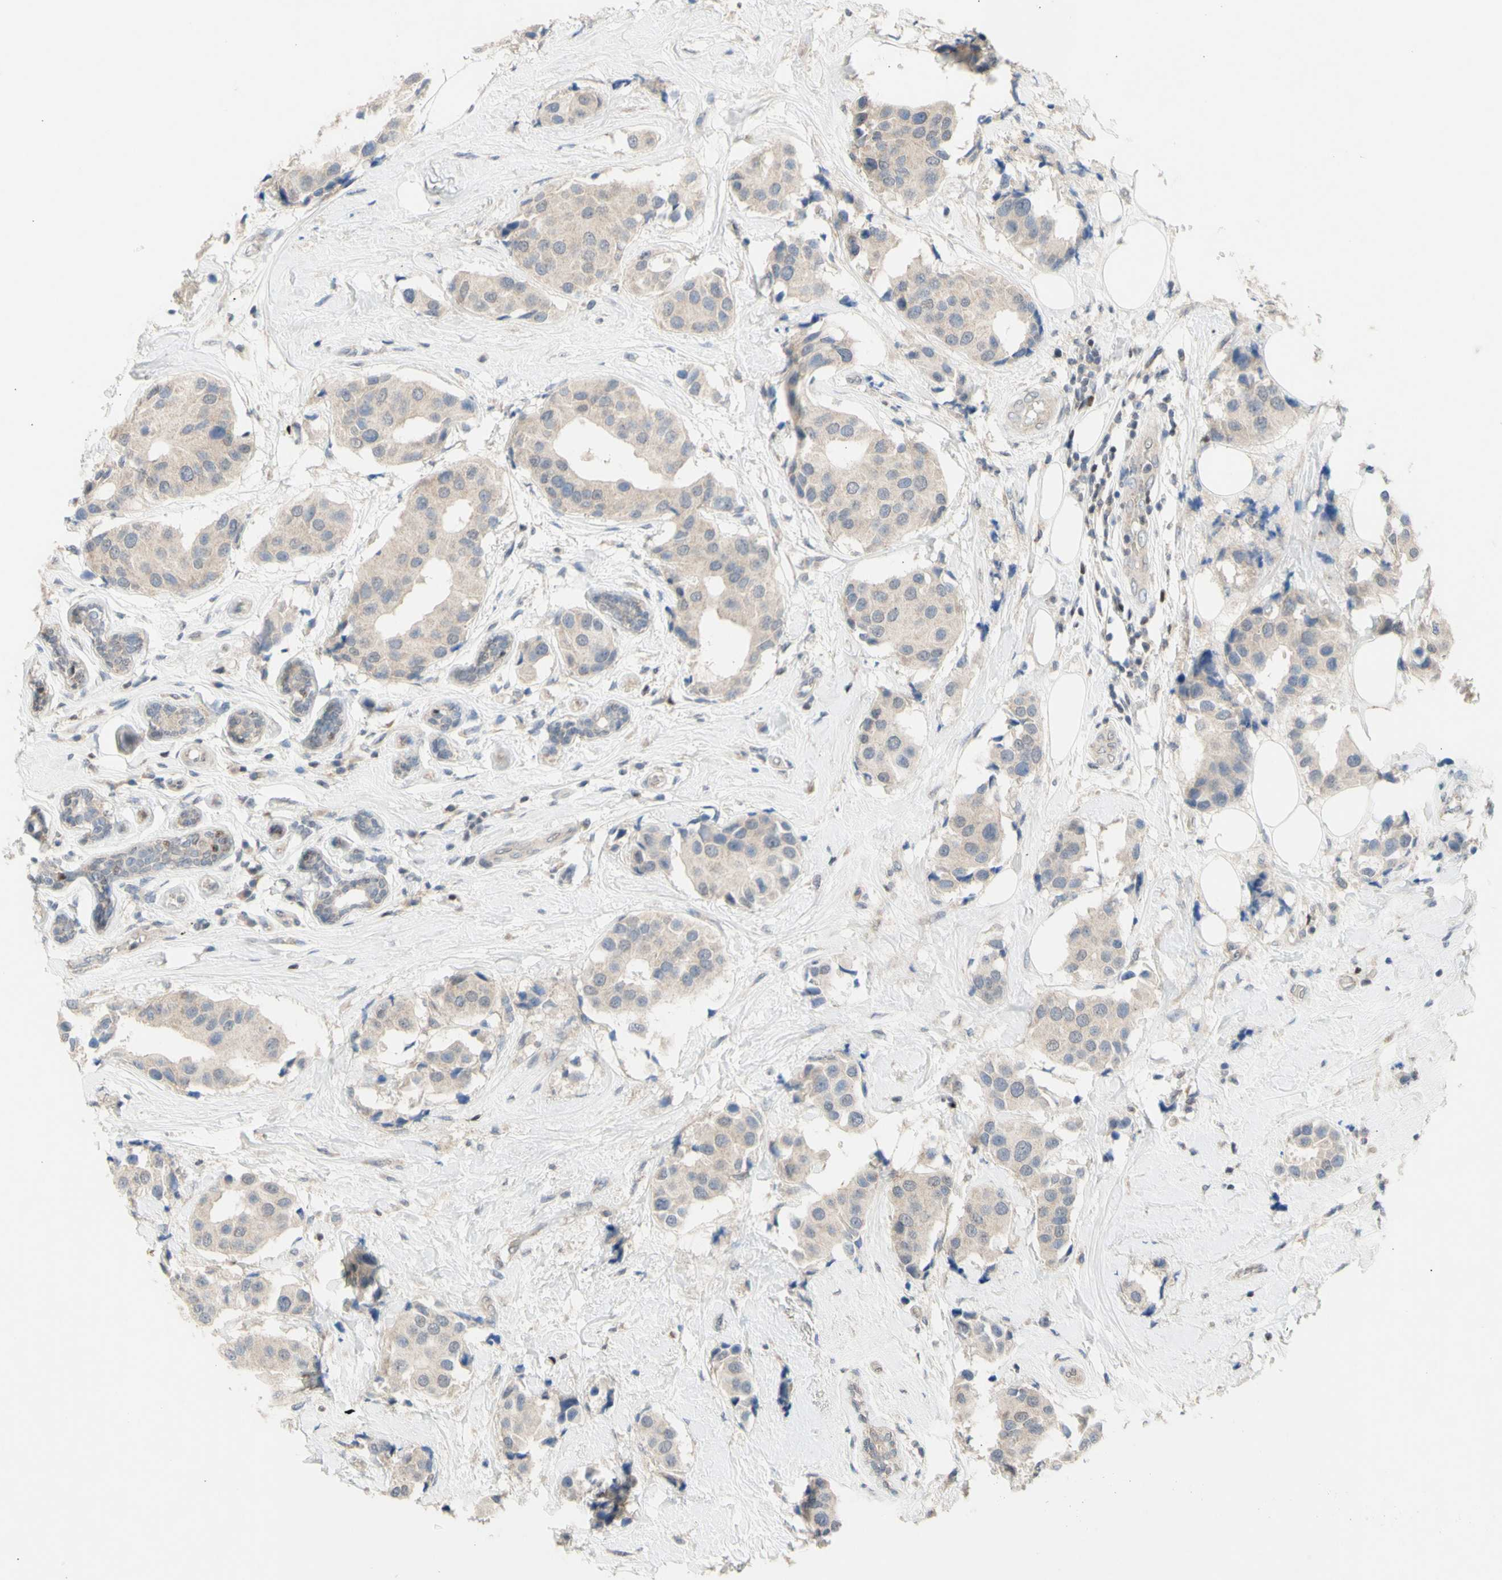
{"staining": {"intensity": "weak", "quantity": ">75%", "location": "cytoplasmic/membranous"}, "tissue": "breast cancer", "cell_type": "Tumor cells", "image_type": "cancer", "snomed": [{"axis": "morphology", "description": "Normal tissue, NOS"}, {"axis": "morphology", "description": "Duct carcinoma"}, {"axis": "topography", "description": "Breast"}], "caption": "This photomicrograph reveals immunohistochemistry staining of breast cancer (intraductal carcinoma), with low weak cytoplasmic/membranous expression in approximately >75% of tumor cells.", "gene": "NLRP1", "patient": {"sex": "female", "age": 39}}